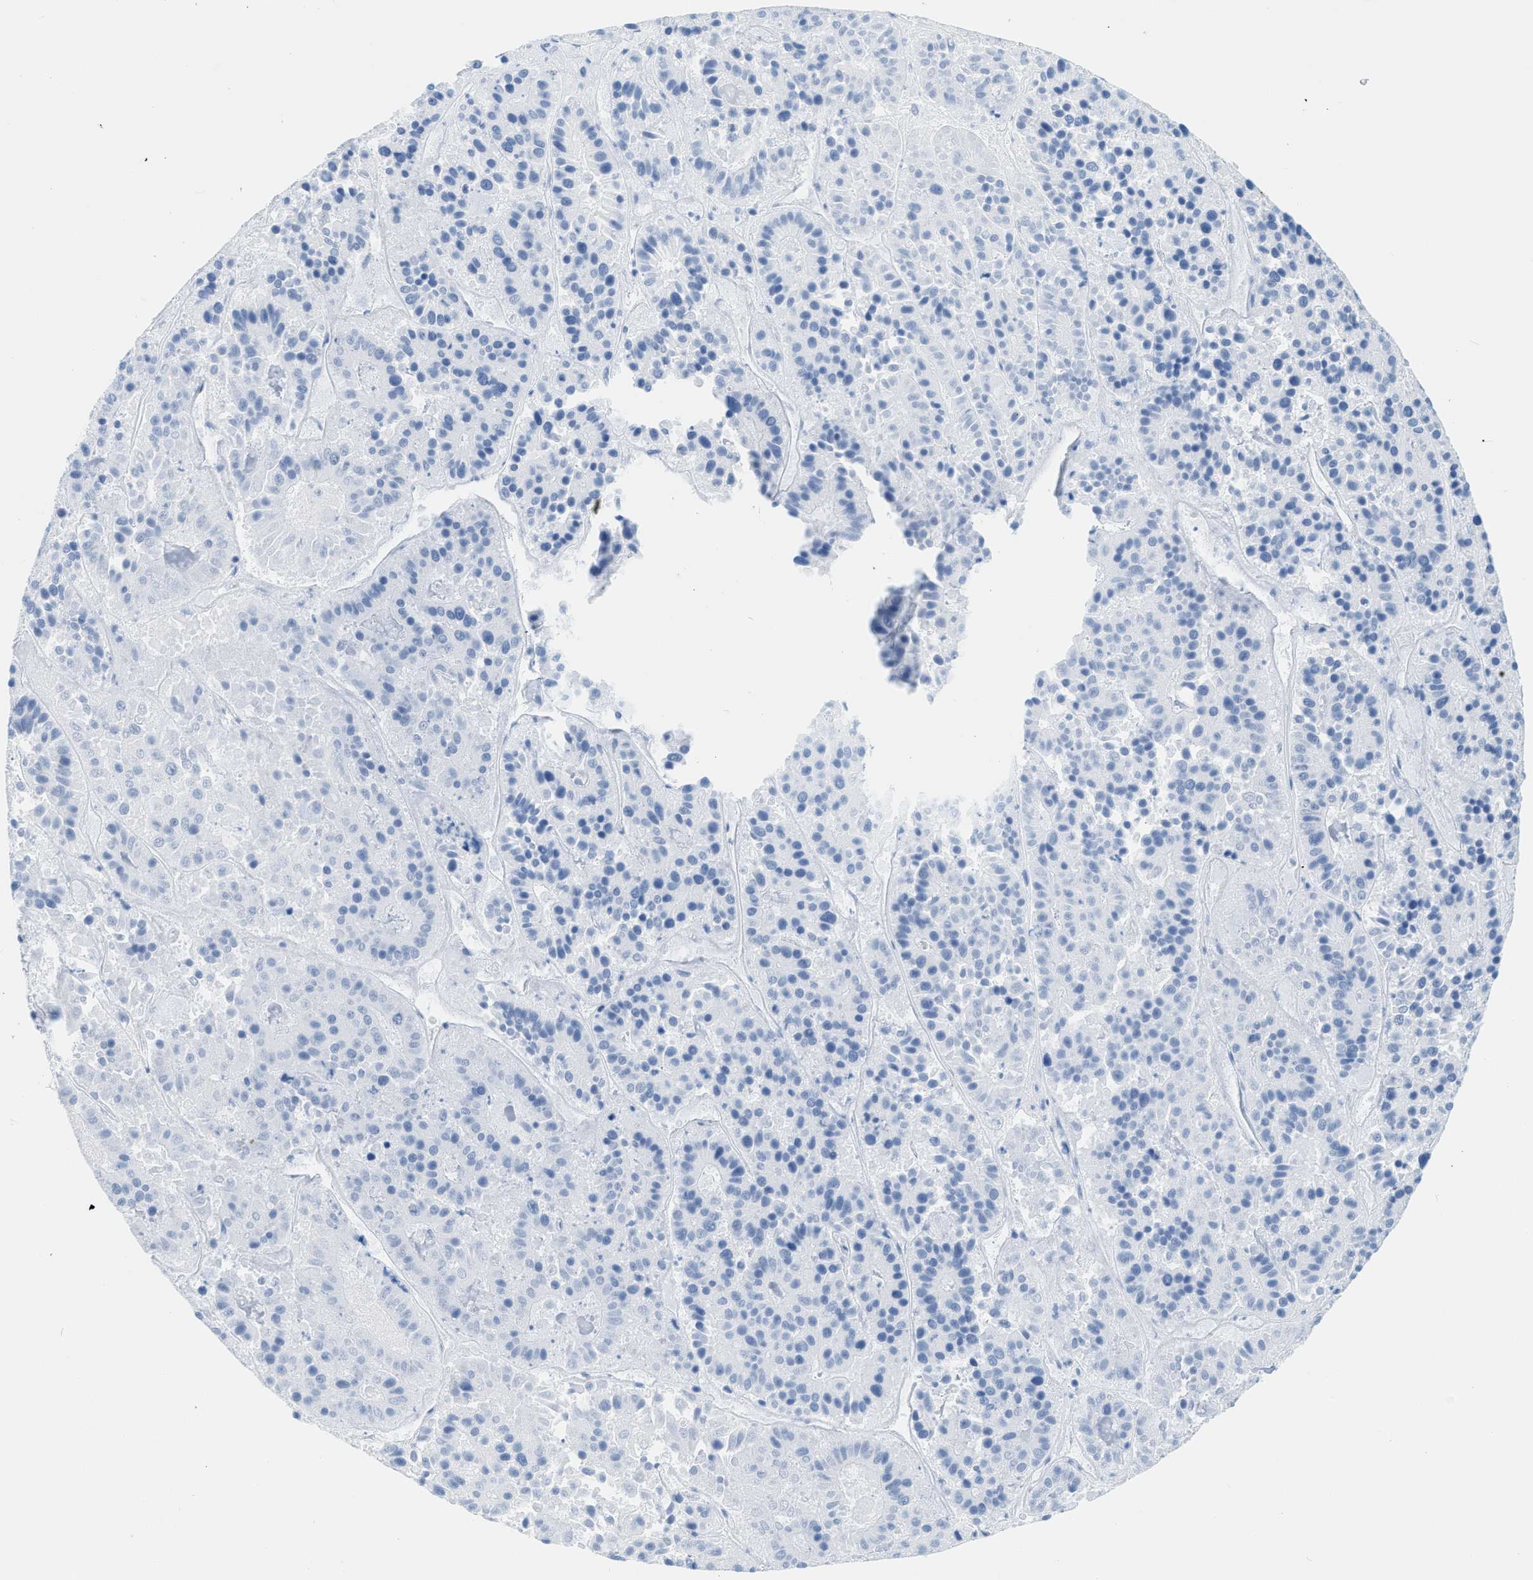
{"staining": {"intensity": "negative", "quantity": "none", "location": "none"}, "tissue": "pancreatic cancer", "cell_type": "Tumor cells", "image_type": "cancer", "snomed": [{"axis": "morphology", "description": "Adenocarcinoma, NOS"}, {"axis": "topography", "description": "Pancreas"}], "caption": "The photomicrograph shows no staining of tumor cells in pancreatic adenocarcinoma. Brightfield microscopy of immunohistochemistry (IHC) stained with DAB (3,3'-diaminobenzidine) (brown) and hematoxylin (blue), captured at high magnification.", "gene": "DES", "patient": {"sex": "male", "age": 50}}